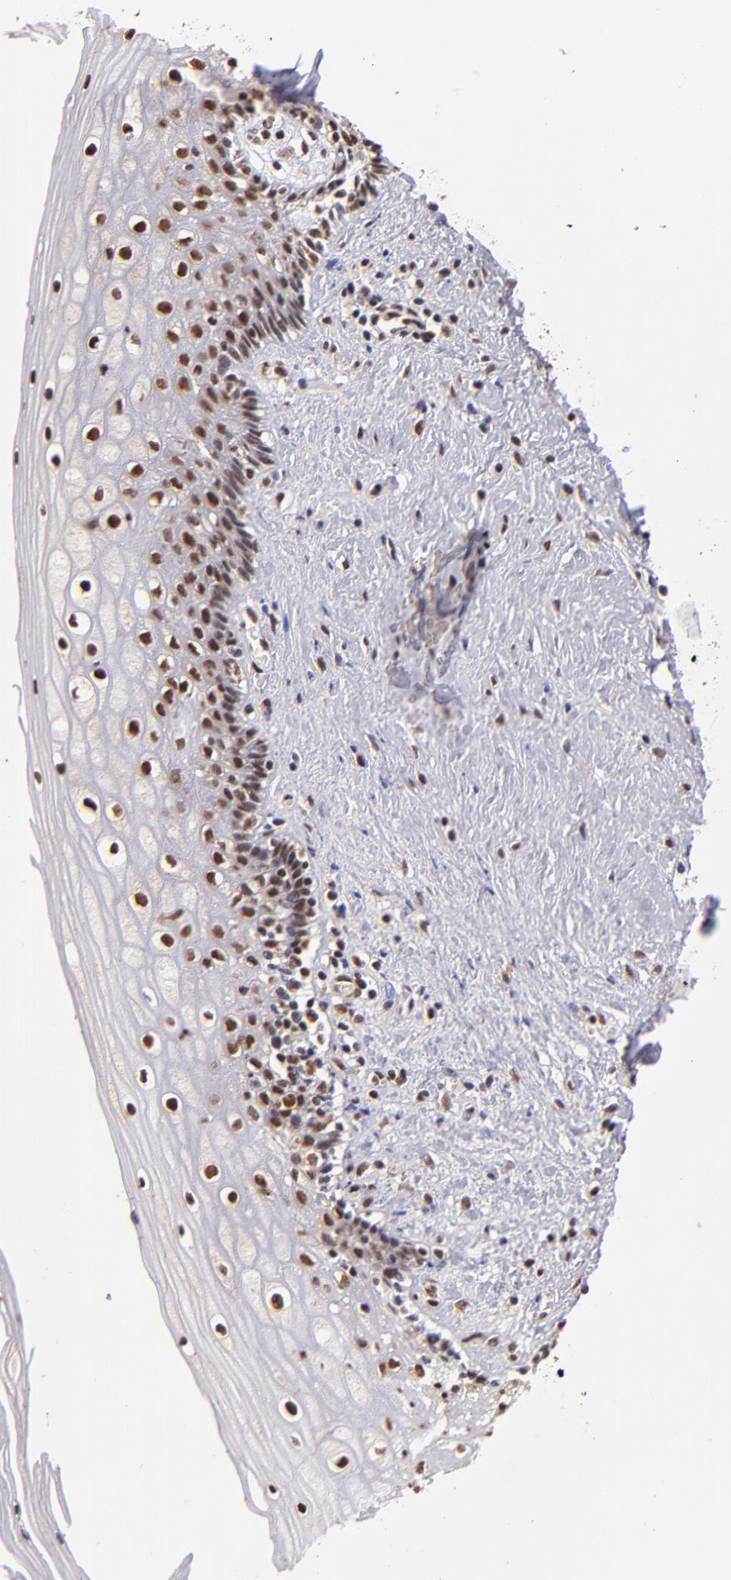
{"staining": {"intensity": "moderate", "quantity": ">75%", "location": "nuclear"}, "tissue": "vagina", "cell_type": "Squamous epithelial cells", "image_type": "normal", "snomed": [{"axis": "morphology", "description": "Normal tissue, NOS"}, {"axis": "topography", "description": "Vagina"}], "caption": "A micrograph showing moderate nuclear staining in approximately >75% of squamous epithelial cells in unremarkable vagina, as visualized by brown immunohistochemical staining.", "gene": "SP1", "patient": {"sex": "female", "age": 46}}